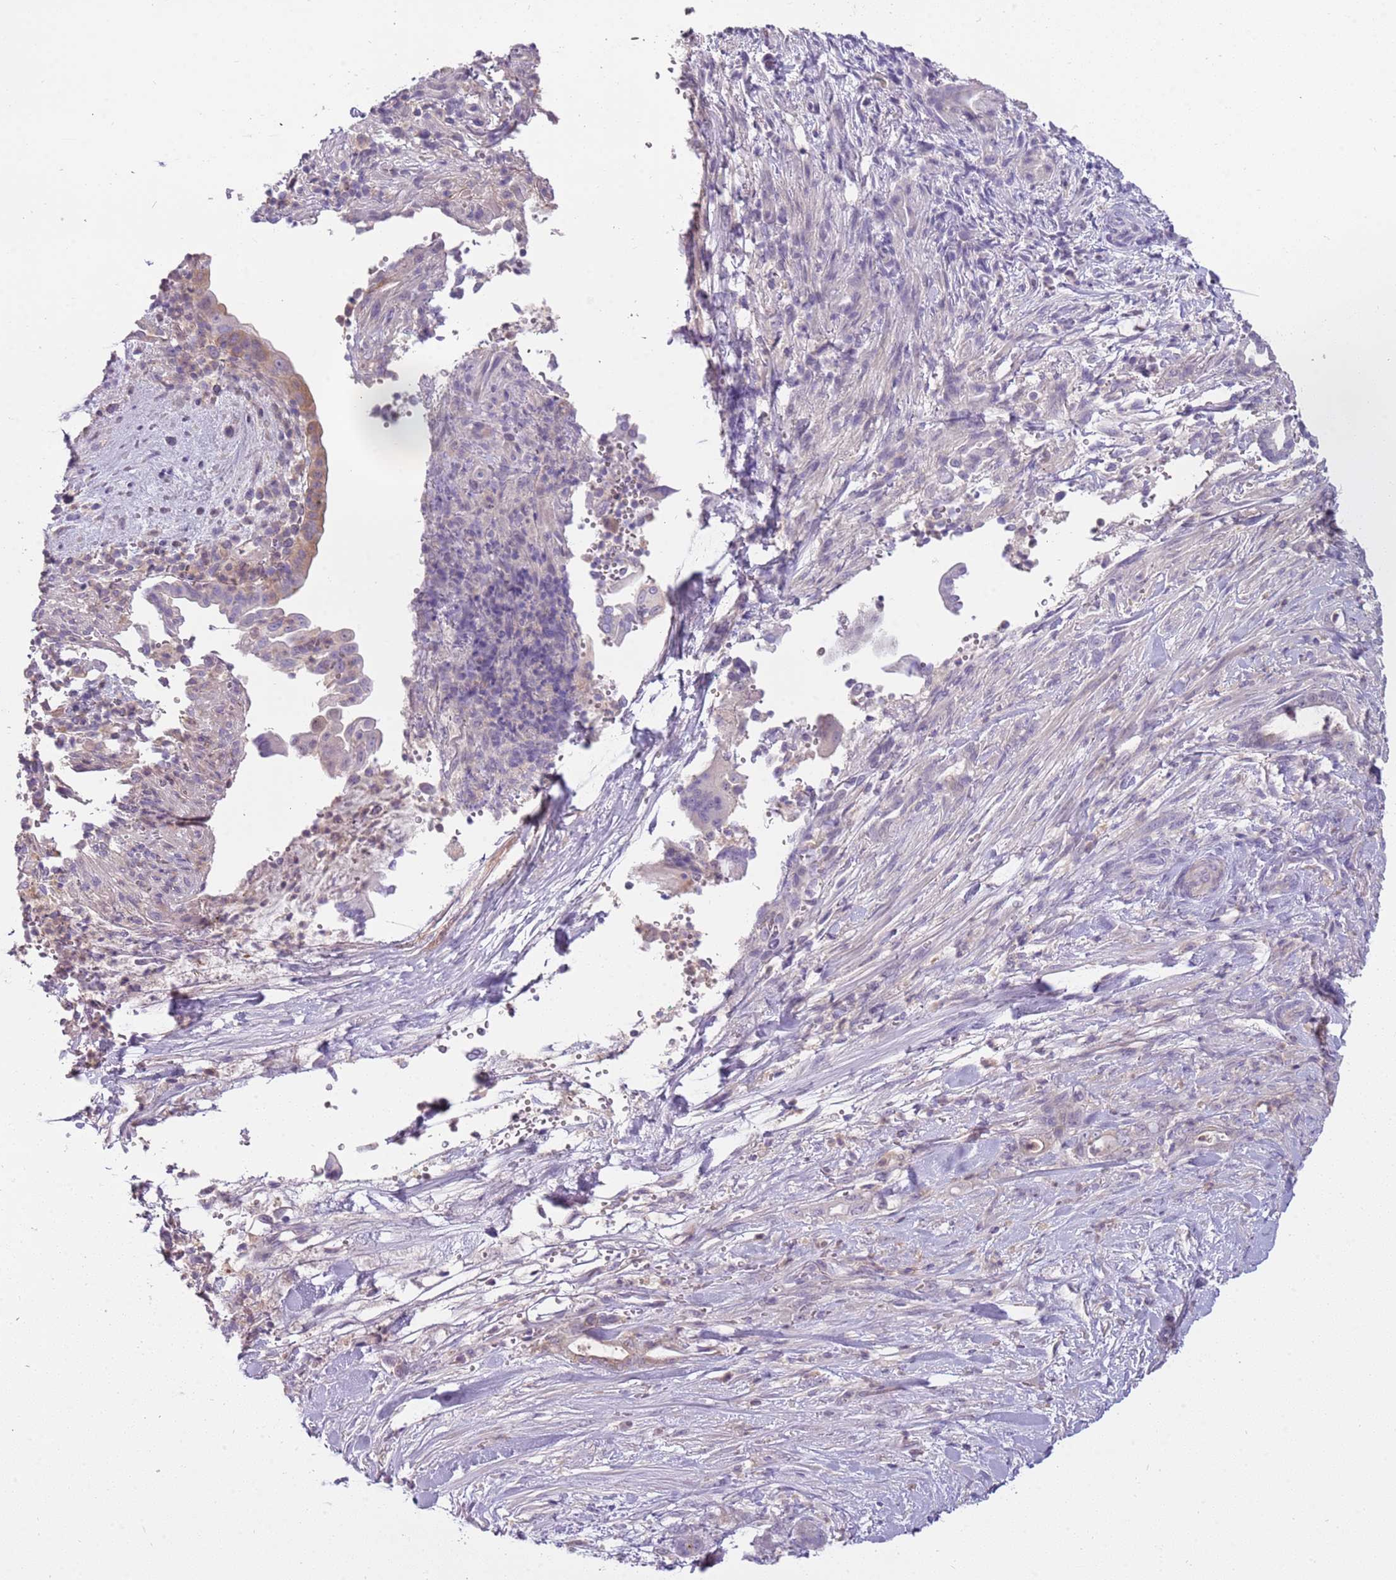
{"staining": {"intensity": "weak", "quantity": "<25%", "location": "cytoplasmic/membranous"}, "tissue": "pancreatic cancer", "cell_type": "Tumor cells", "image_type": "cancer", "snomed": [{"axis": "morphology", "description": "Normal tissue, NOS"}, {"axis": "morphology", "description": "Adenocarcinoma, NOS"}, {"axis": "topography", "description": "Pancreas"}], "caption": "An immunohistochemistry photomicrograph of pancreatic cancer (adenocarcinoma) is shown. There is no staining in tumor cells of pancreatic cancer (adenocarcinoma).", "gene": "ARHGAP5", "patient": {"sex": "female", "age": 55}}